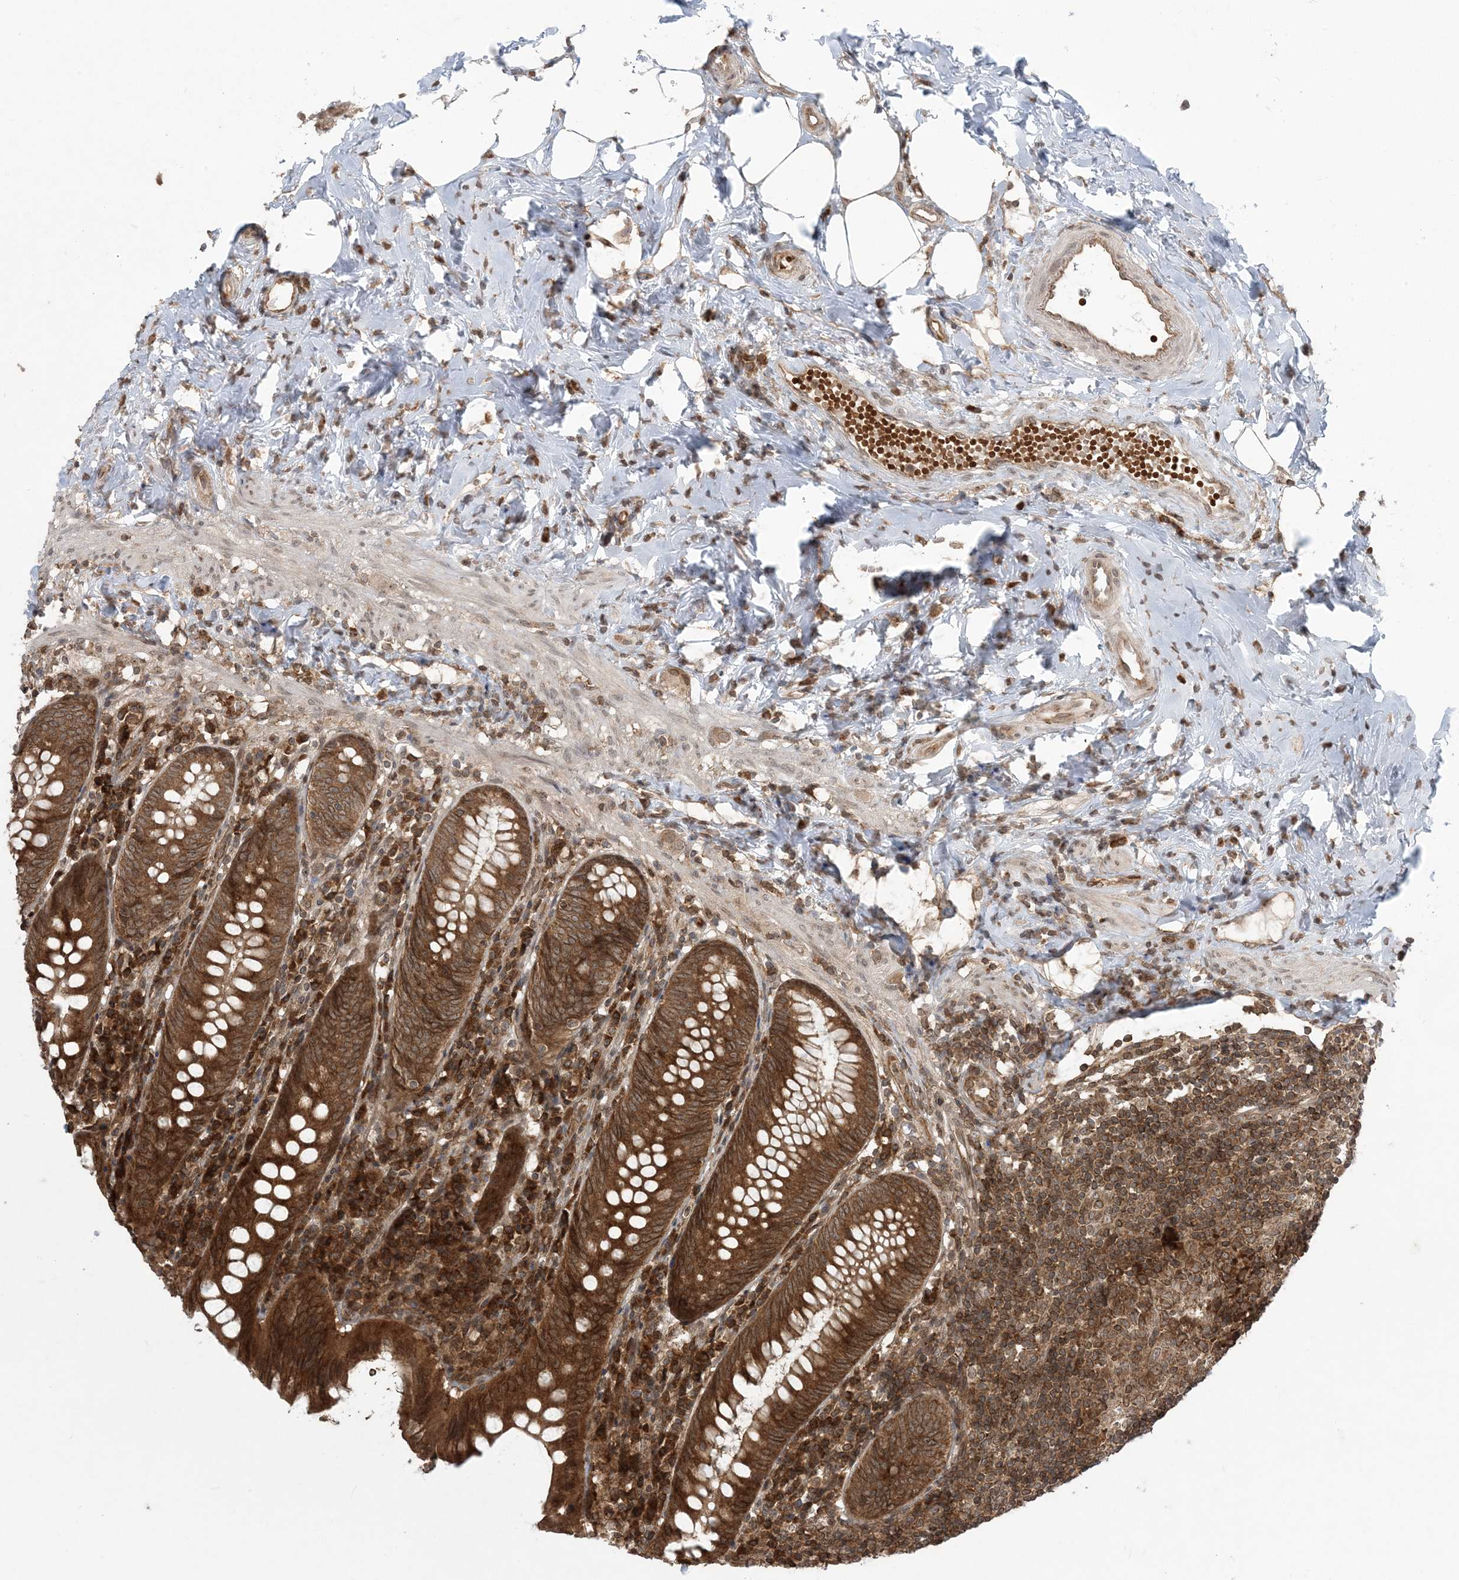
{"staining": {"intensity": "strong", "quantity": ">75%", "location": "cytoplasmic/membranous"}, "tissue": "appendix", "cell_type": "Glandular cells", "image_type": "normal", "snomed": [{"axis": "morphology", "description": "Normal tissue, NOS"}, {"axis": "topography", "description": "Appendix"}], "caption": "Glandular cells reveal high levels of strong cytoplasmic/membranous expression in about >75% of cells in normal human appendix. The staining is performed using DAB brown chromogen to label protein expression. The nuclei are counter-stained blue using hematoxylin.", "gene": "DDX19B", "patient": {"sex": "female", "age": 54}}